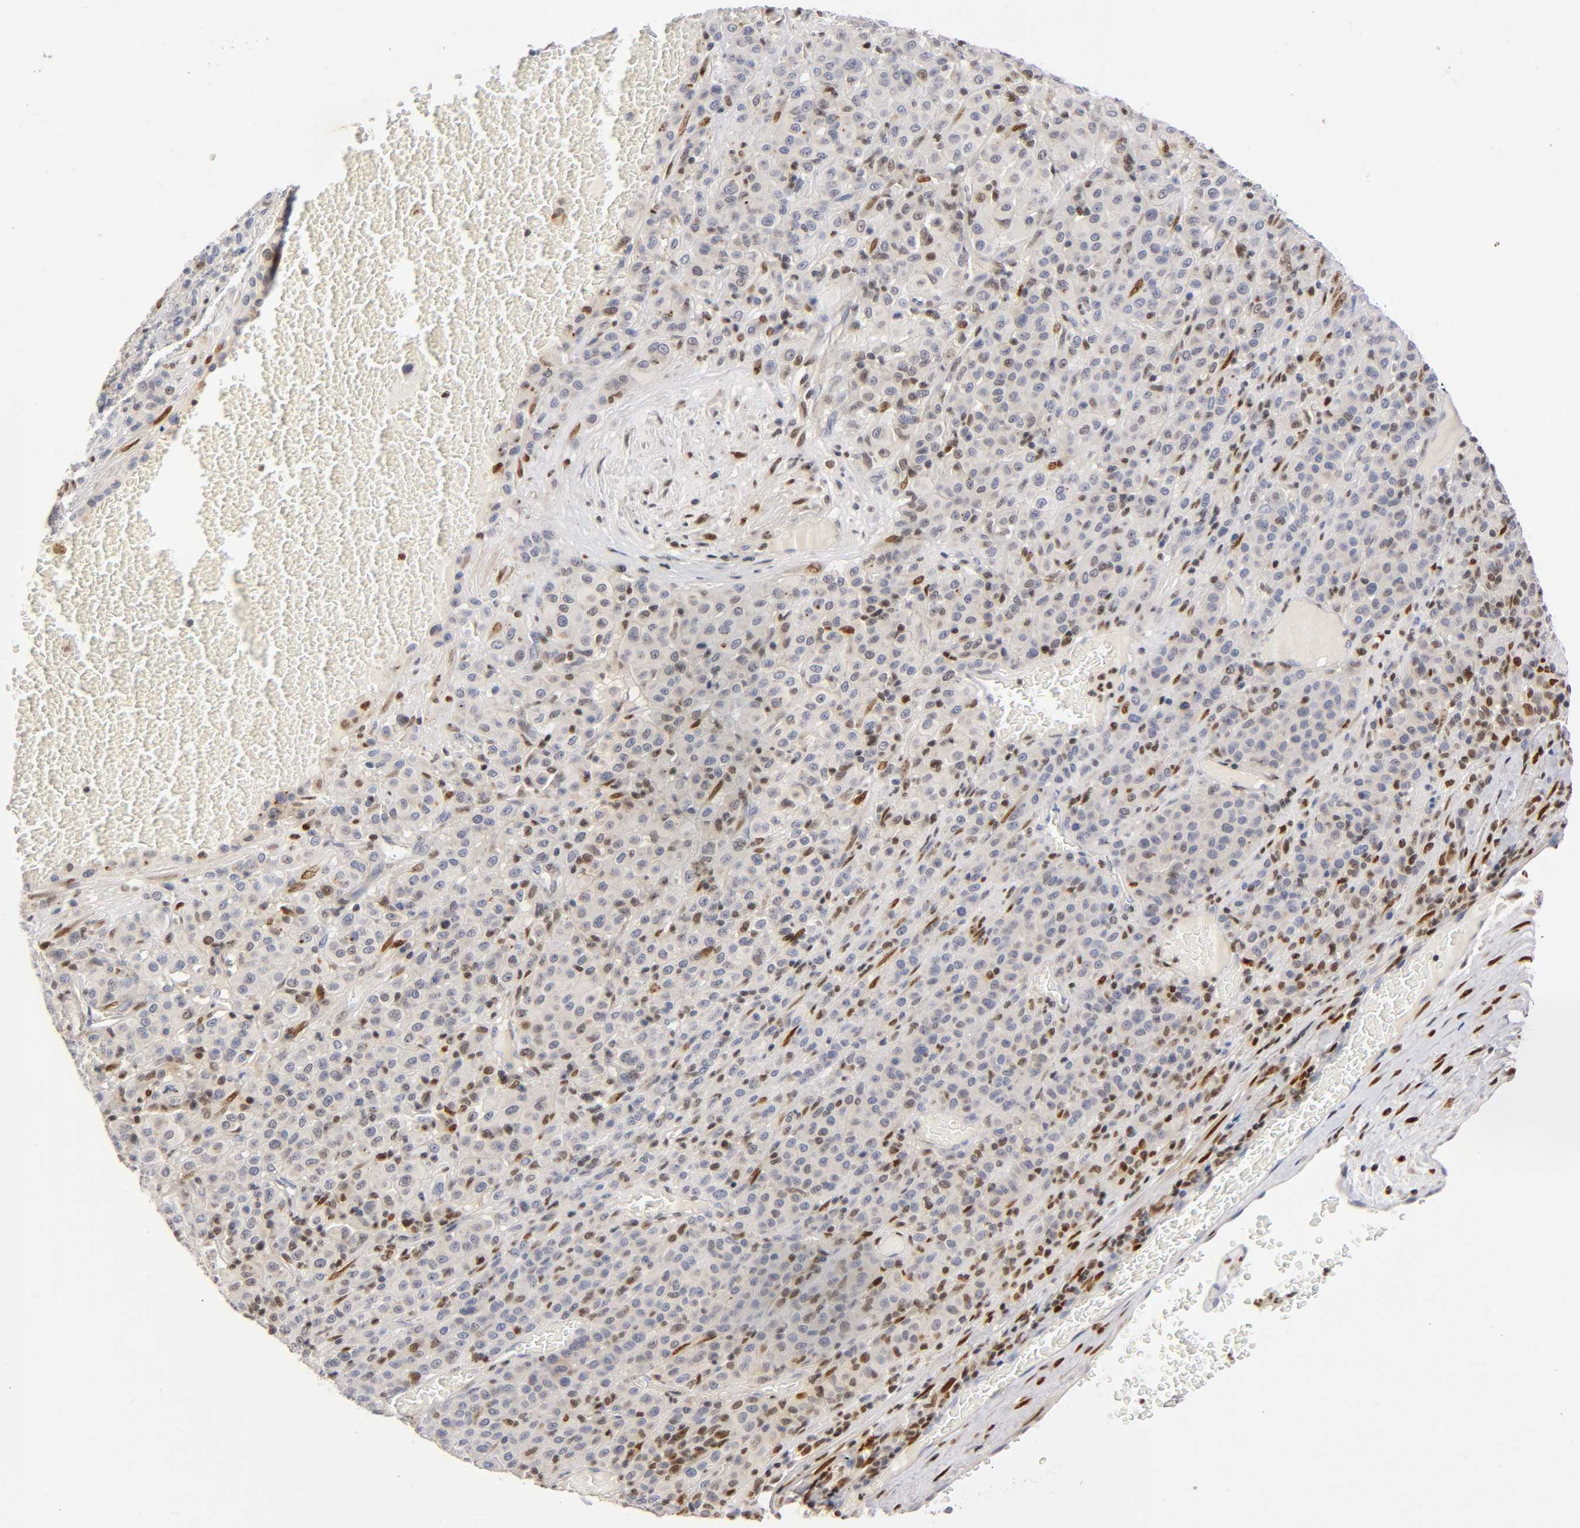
{"staining": {"intensity": "weak", "quantity": "25%-75%", "location": "nuclear"}, "tissue": "melanoma", "cell_type": "Tumor cells", "image_type": "cancer", "snomed": [{"axis": "morphology", "description": "Malignant melanoma, Metastatic site"}, {"axis": "topography", "description": "Pancreas"}], "caption": "This image demonstrates immunohistochemistry staining of malignant melanoma (metastatic site), with low weak nuclear expression in about 25%-75% of tumor cells.", "gene": "RUNX1", "patient": {"sex": "female", "age": 30}}